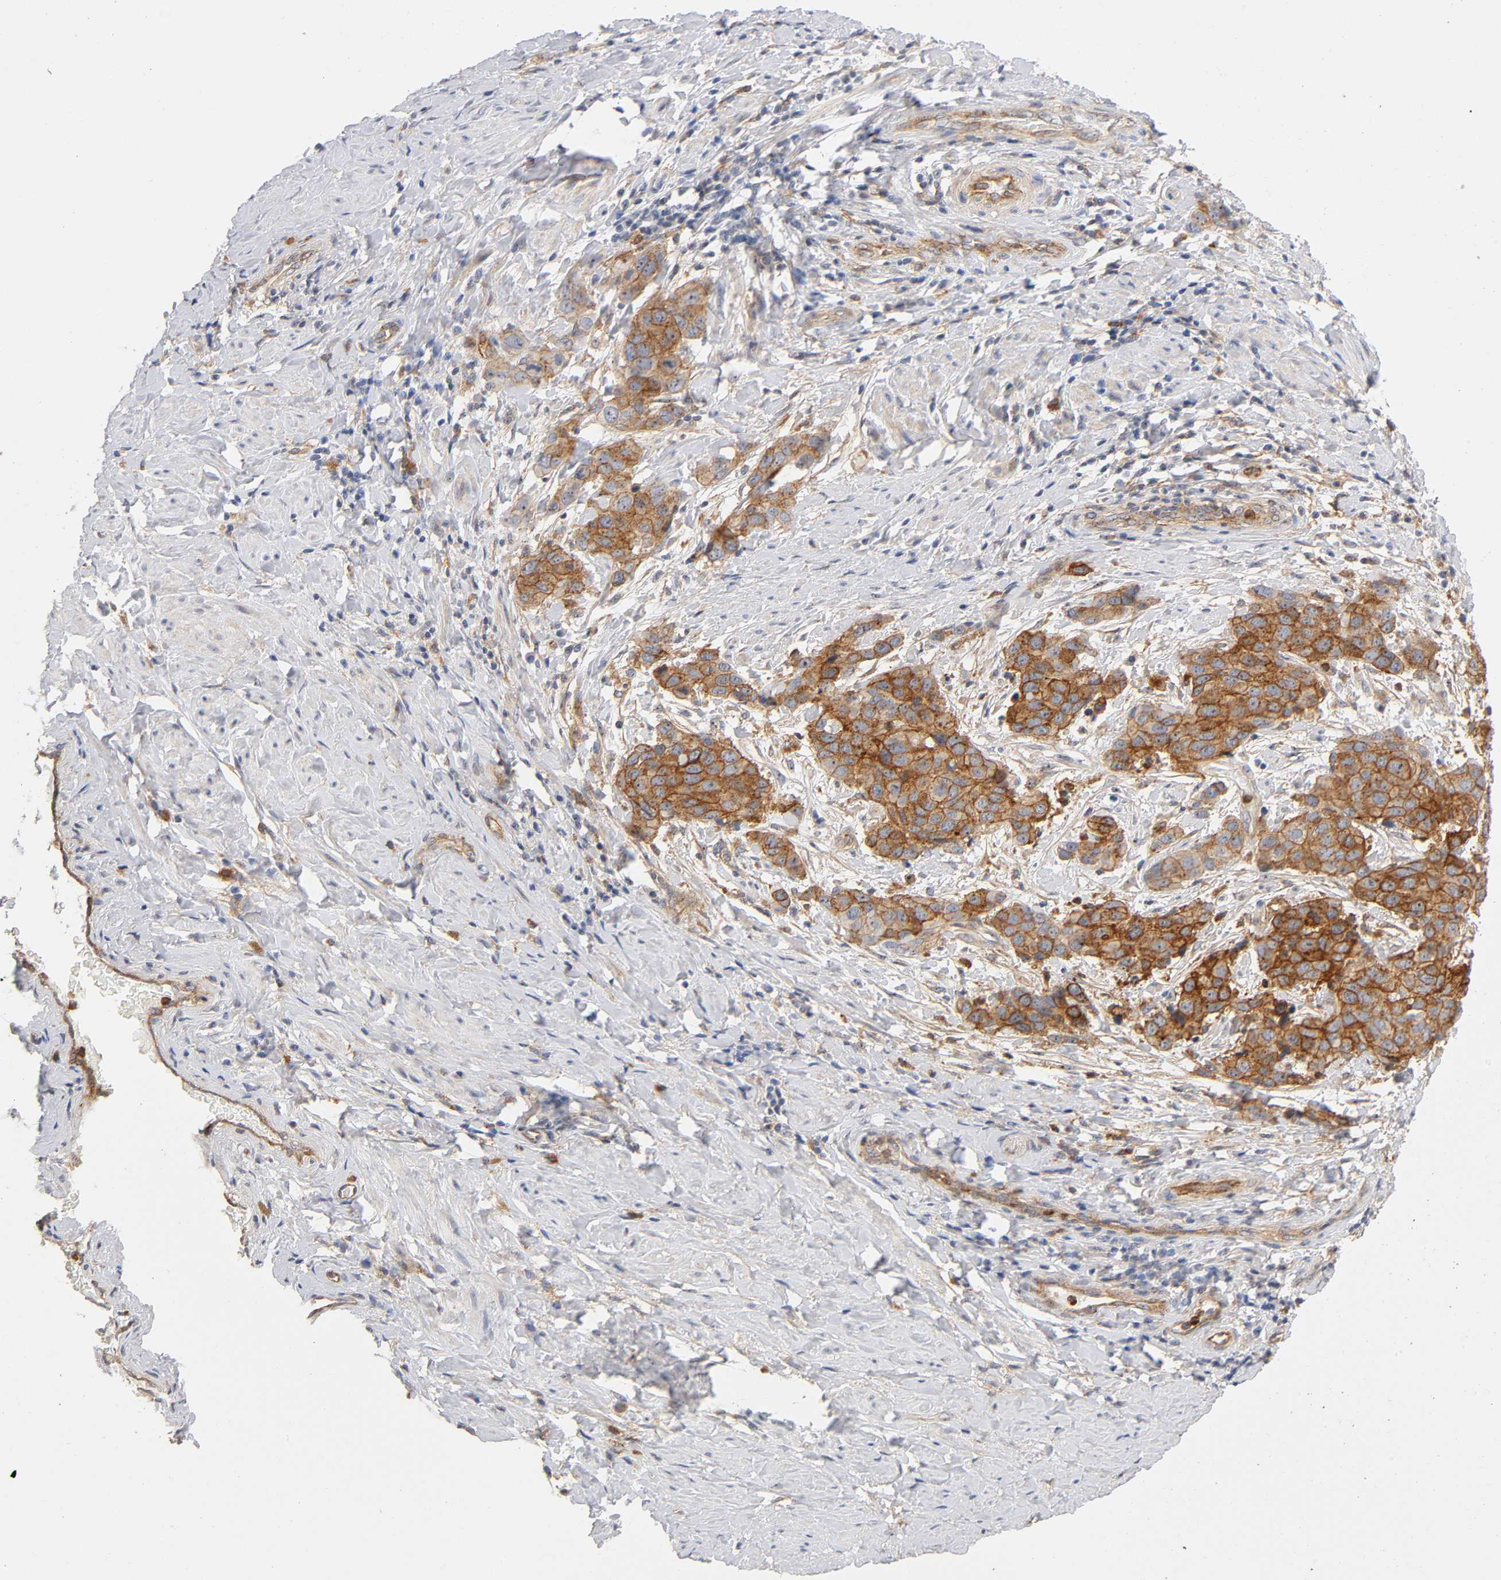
{"staining": {"intensity": "strong", "quantity": ">75%", "location": "cytoplasmic/membranous"}, "tissue": "cervical cancer", "cell_type": "Tumor cells", "image_type": "cancer", "snomed": [{"axis": "morphology", "description": "Squamous cell carcinoma, NOS"}, {"axis": "topography", "description": "Cervix"}], "caption": "Tumor cells reveal strong cytoplasmic/membranous expression in approximately >75% of cells in squamous cell carcinoma (cervical).", "gene": "PLD1", "patient": {"sex": "female", "age": 54}}